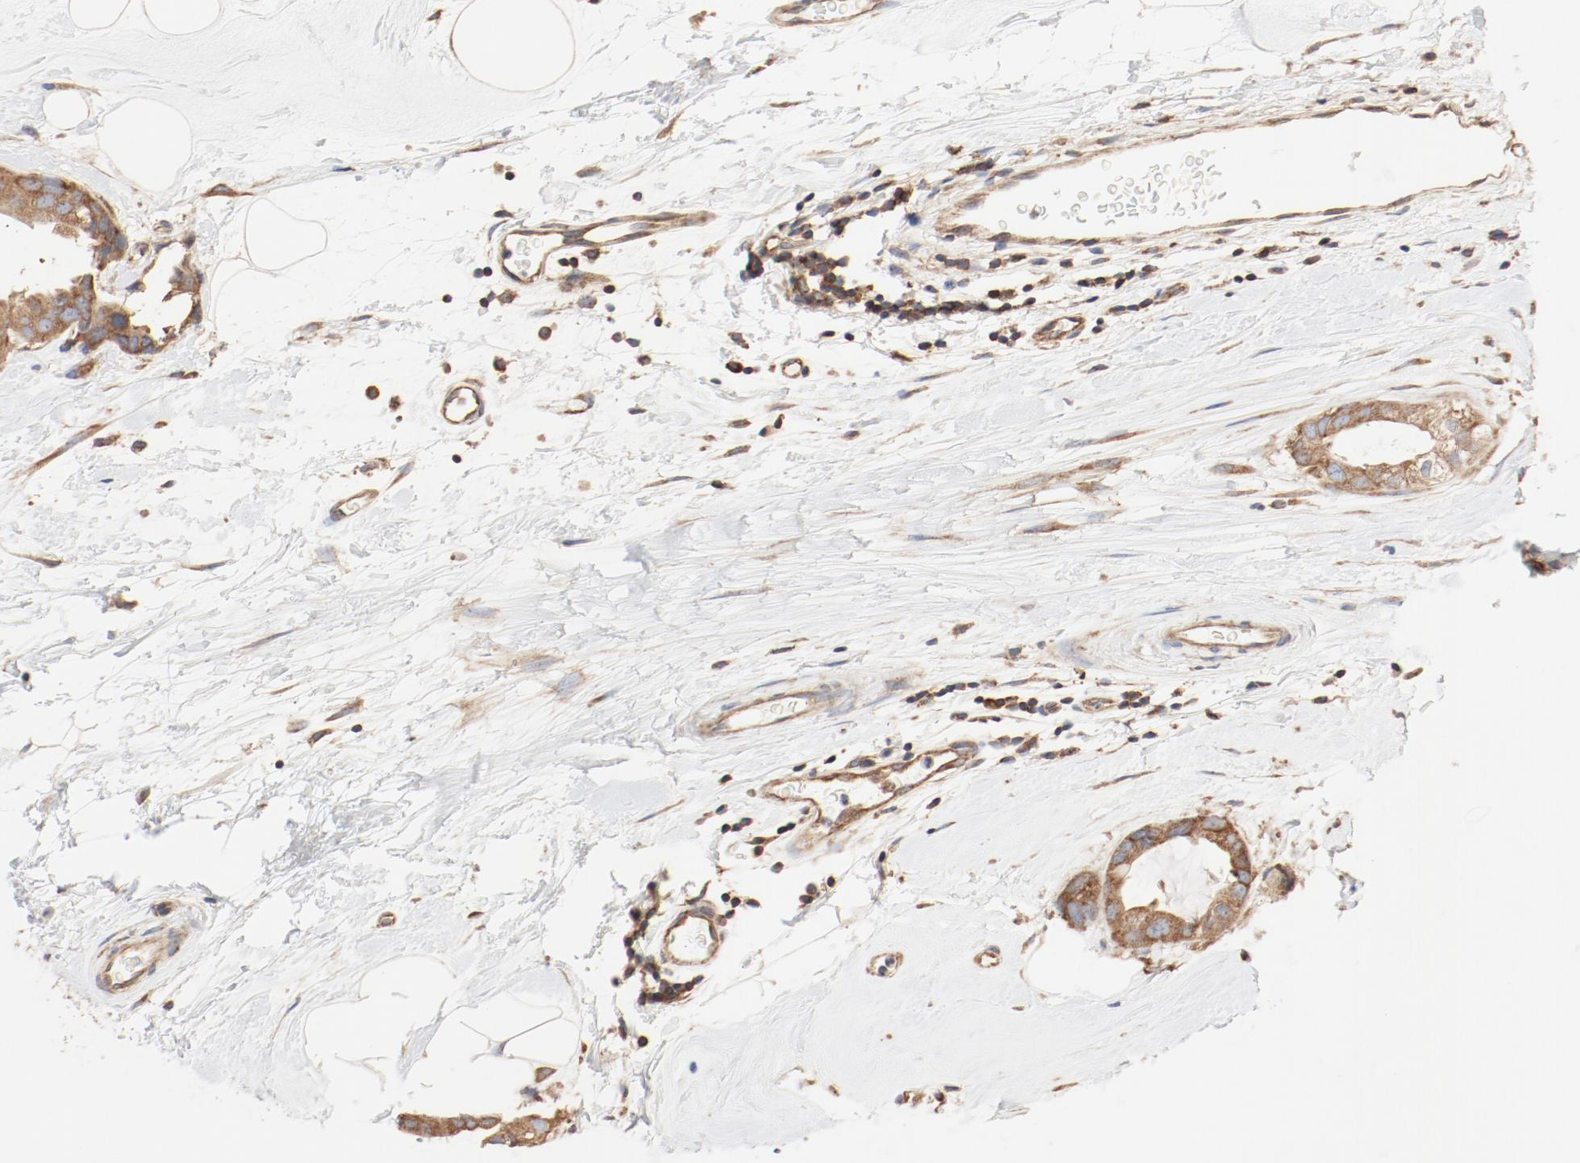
{"staining": {"intensity": "moderate", "quantity": ">75%", "location": "cytoplasmic/membranous"}, "tissue": "breast cancer", "cell_type": "Tumor cells", "image_type": "cancer", "snomed": [{"axis": "morphology", "description": "Duct carcinoma"}, {"axis": "topography", "description": "Breast"}], "caption": "A photomicrograph showing moderate cytoplasmic/membranous positivity in approximately >75% of tumor cells in intraductal carcinoma (breast), as visualized by brown immunohistochemical staining.", "gene": "RPS6", "patient": {"sex": "female", "age": 40}}